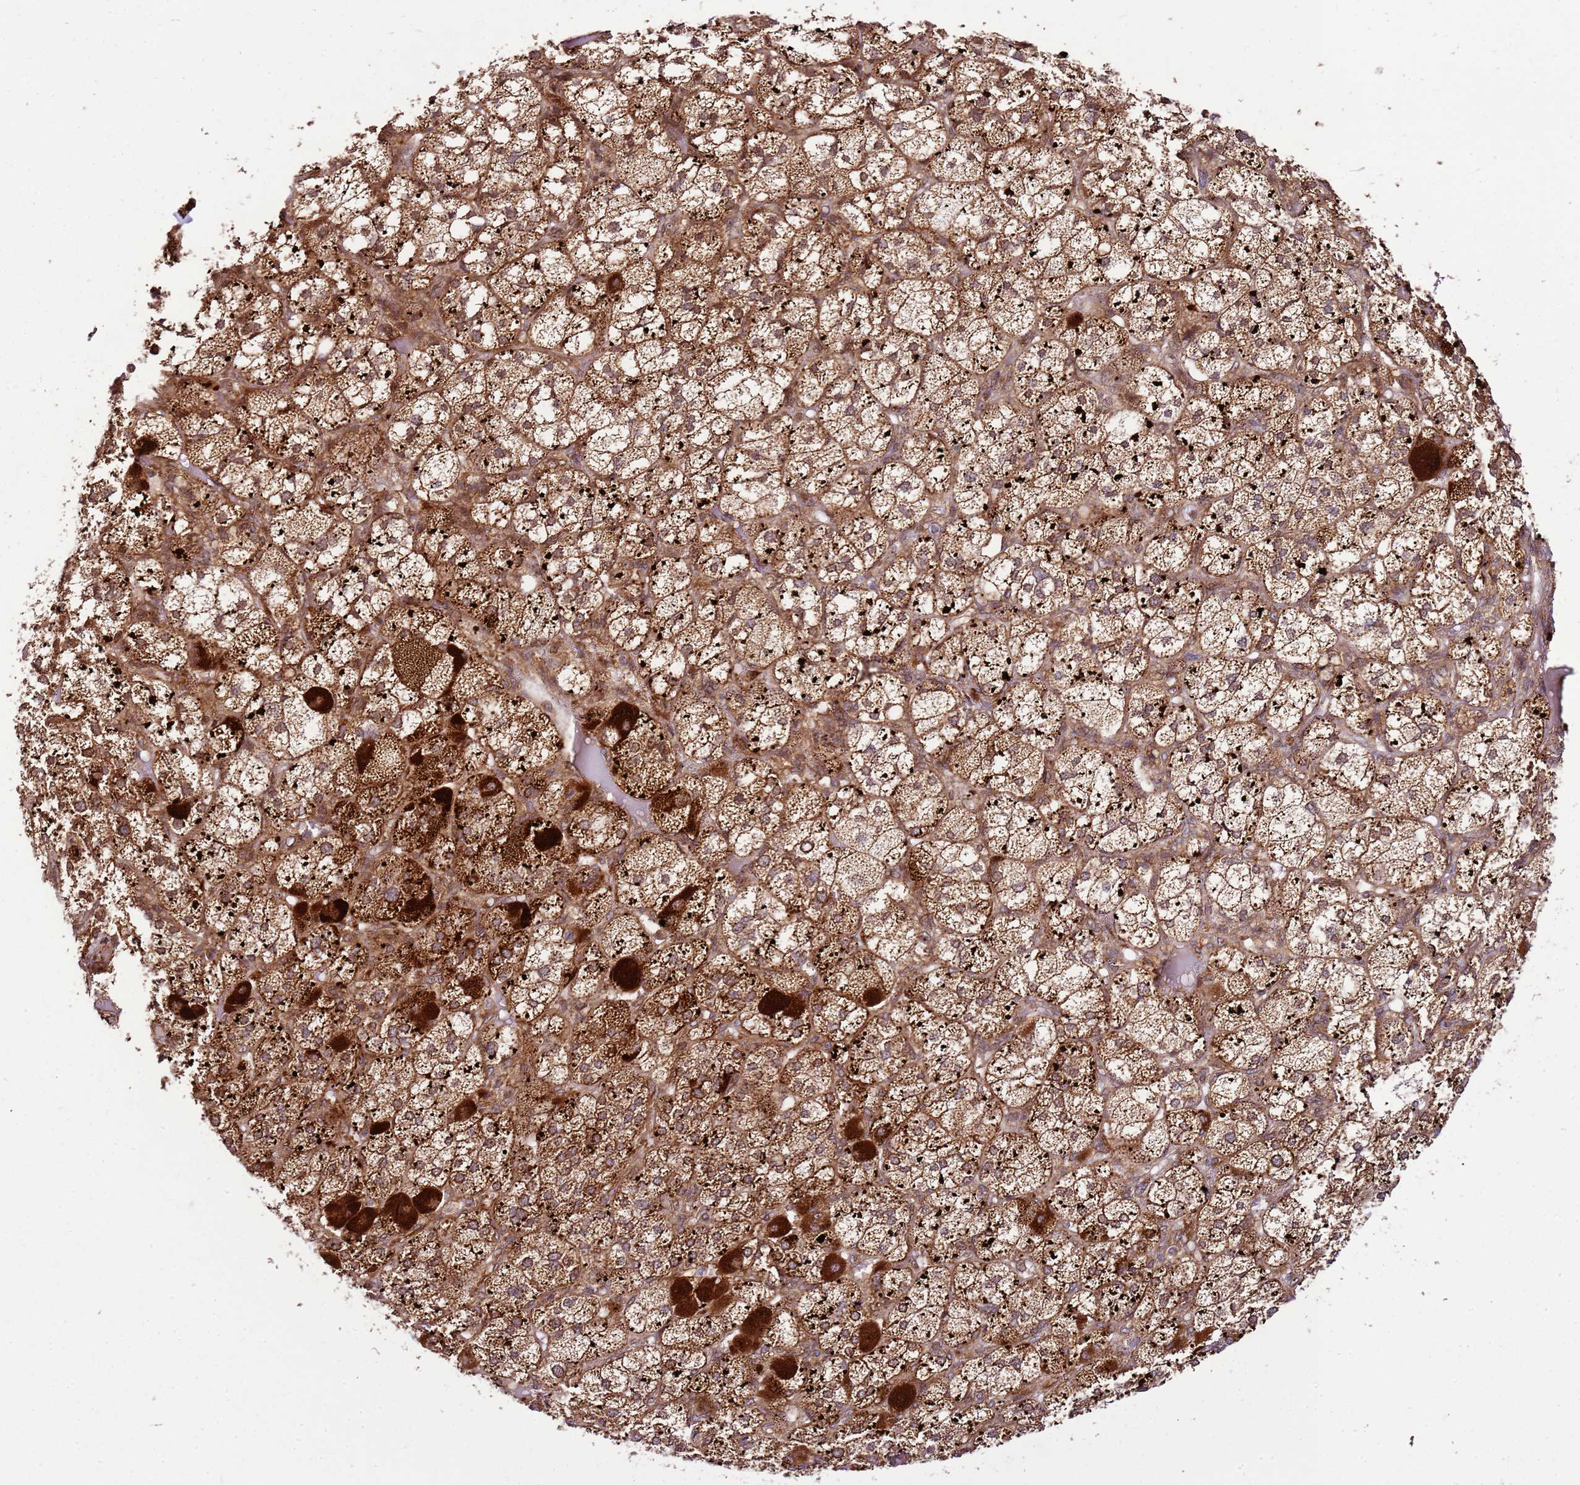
{"staining": {"intensity": "strong", "quantity": ">75%", "location": "cytoplasmic/membranous"}, "tissue": "adrenal gland", "cell_type": "Glandular cells", "image_type": "normal", "snomed": [{"axis": "morphology", "description": "Normal tissue, NOS"}, {"axis": "topography", "description": "Adrenal gland"}], "caption": "IHC image of unremarkable adrenal gland: adrenal gland stained using IHC exhibits high levels of strong protein expression localized specifically in the cytoplasmic/membranous of glandular cells, appearing as a cytoplasmic/membranous brown color.", "gene": "RASA3", "patient": {"sex": "female", "age": 61}}